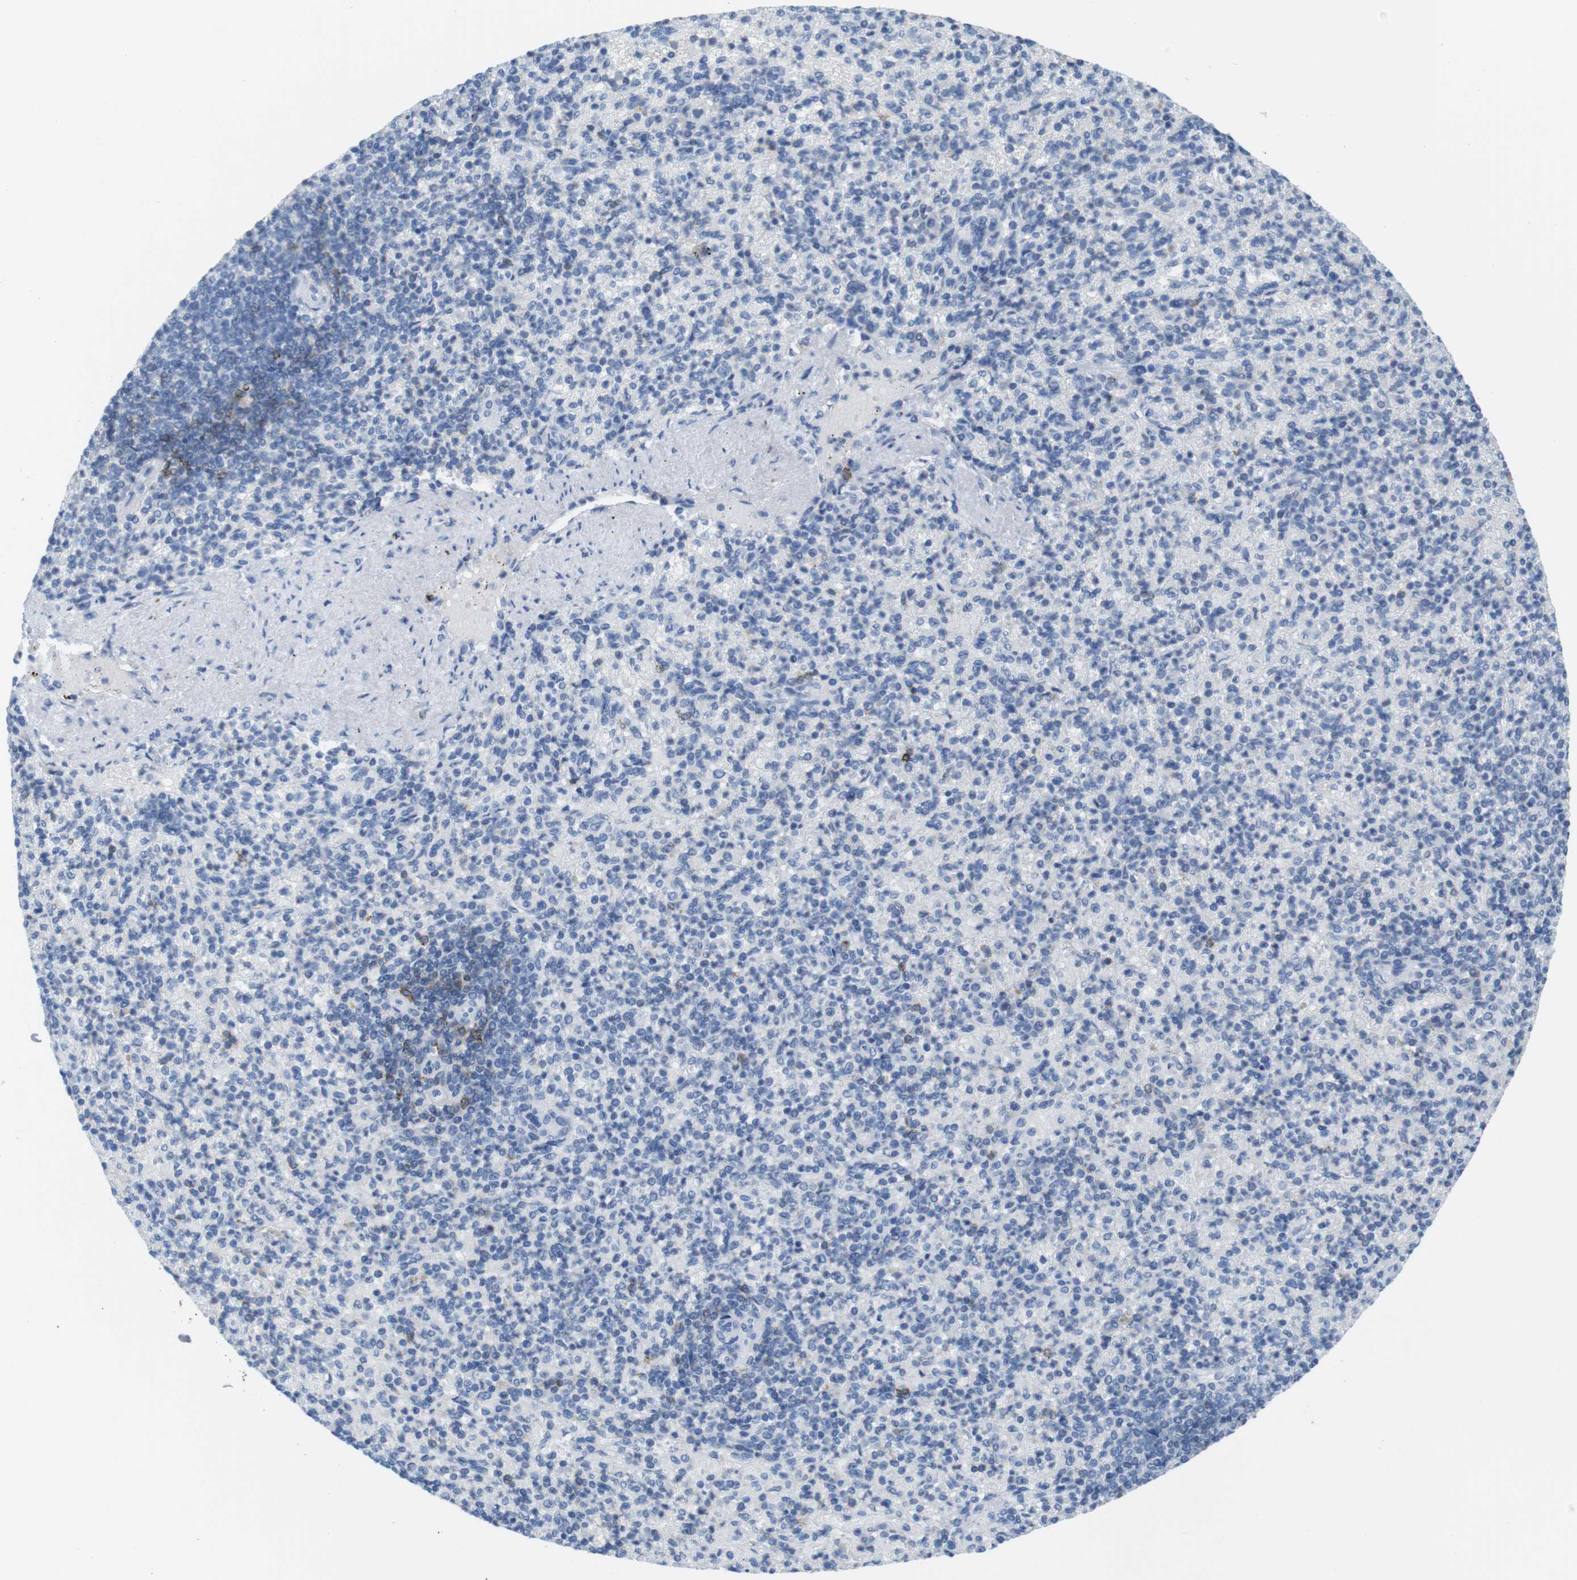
{"staining": {"intensity": "moderate", "quantity": "<25%", "location": "cytoplasmic/membranous"}, "tissue": "spleen", "cell_type": "Cells in red pulp", "image_type": "normal", "snomed": [{"axis": "morphology", "description": "Normal tissue, NOS"}, {"axis": "topography", "description": "Spleen"}], "caption": "Protein staining exhibits moderate cytoplasmic/membranous positivity in approximately <25% of cells in red pulp in normal spleen.", "gene": "CD5", "patient": {"sex": "female", "age": 74}}